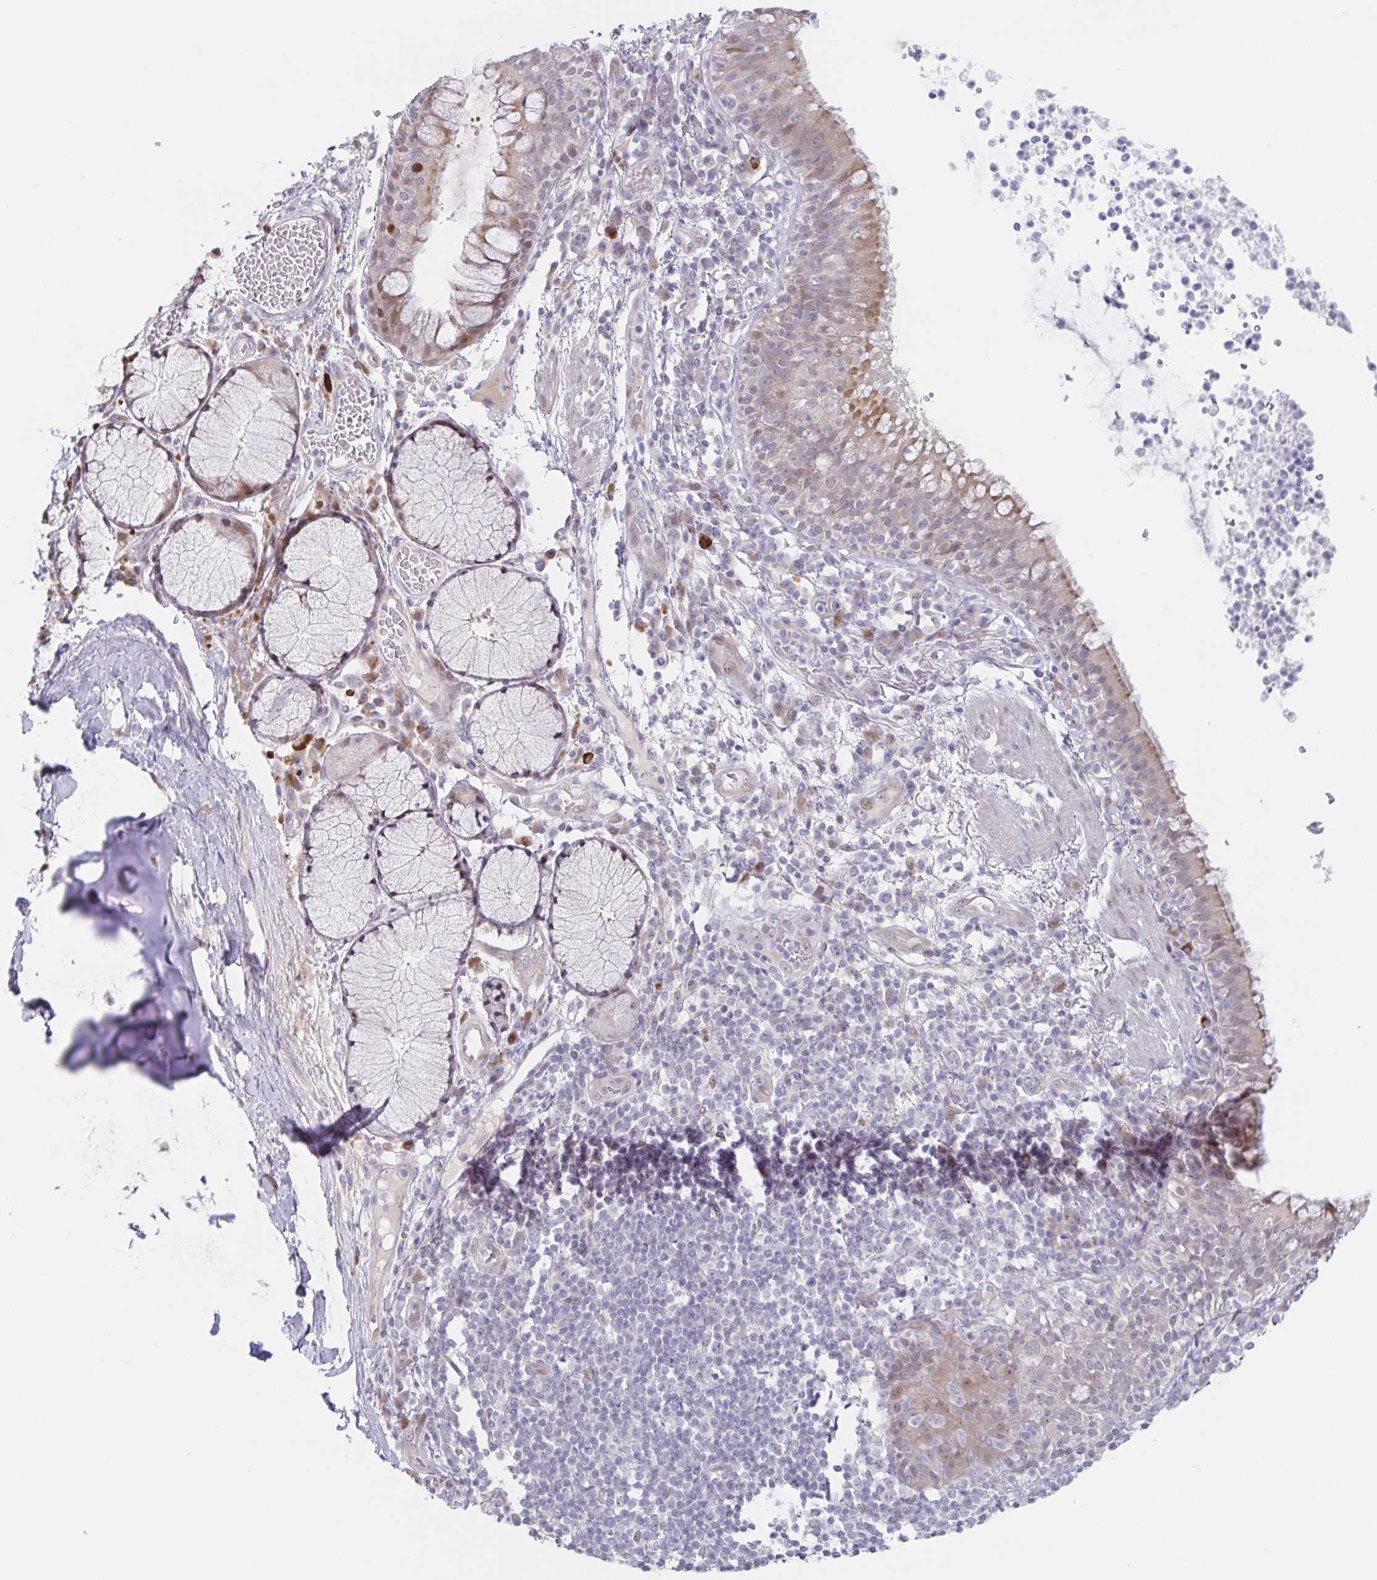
{"staining": {"intensity": "weak", "quantity": "25%-75%", "location": "cytoplasmic/membranous"}, "tissue": "bronchus", "cell_type": "Respiratory epithelial cells", "image_type": "normal", "snomed": [{"axis": "morphology", "description": "Normal tissue, NOS"}, {"axis": "topography", "description": "Cartilage tissue"}, {"axis": "topography", "description": "Bronchus"}], "caption": "Human bronchus stained for a protein (brown) reveals weak cytoplasmic/membranous positive staining in approximately 25%-75% of respiratory epithelial cells.", "gene": "POU2F3", "patient": {"sex": "male", "age": 56}}